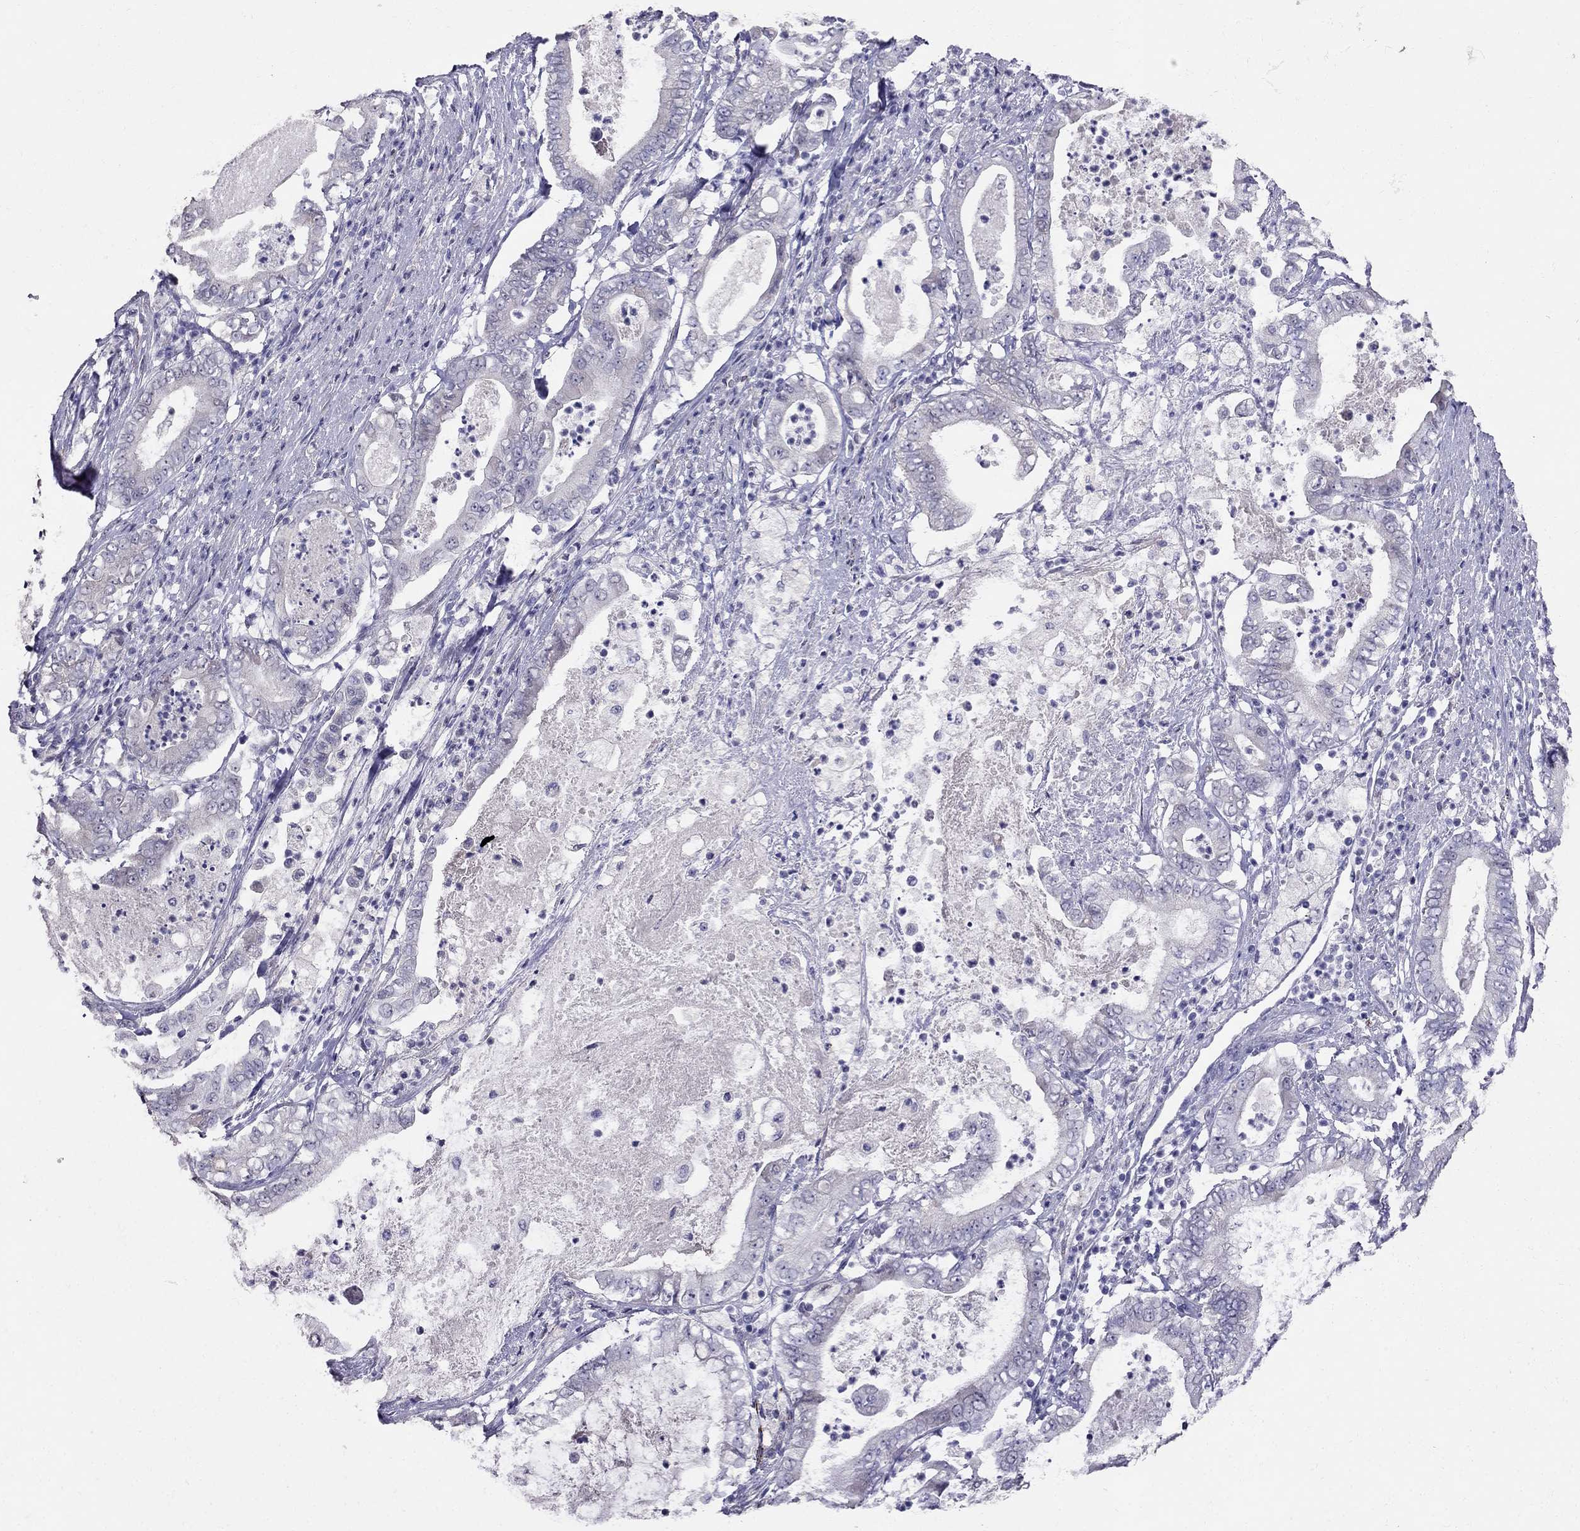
{"staining": {"intensity": "negative", "quantity": "none", "location": "none"}, "tissue": "pancreatic cancer", "cell_type": "Tumor cells", "image_type": "cancer", "snomed": [{"axis": "morphology", "description": "Adenocarcinoma, NOS"}, {"axis": "topography", "description": "Pancreas"}], "caption": "Pancreatic adenocarcinoma stained for a protein using immunohistochemistry displays no staining tumor cells.", "gene": "MYO3B", "patient": {"sex": "male", "age": 71}}